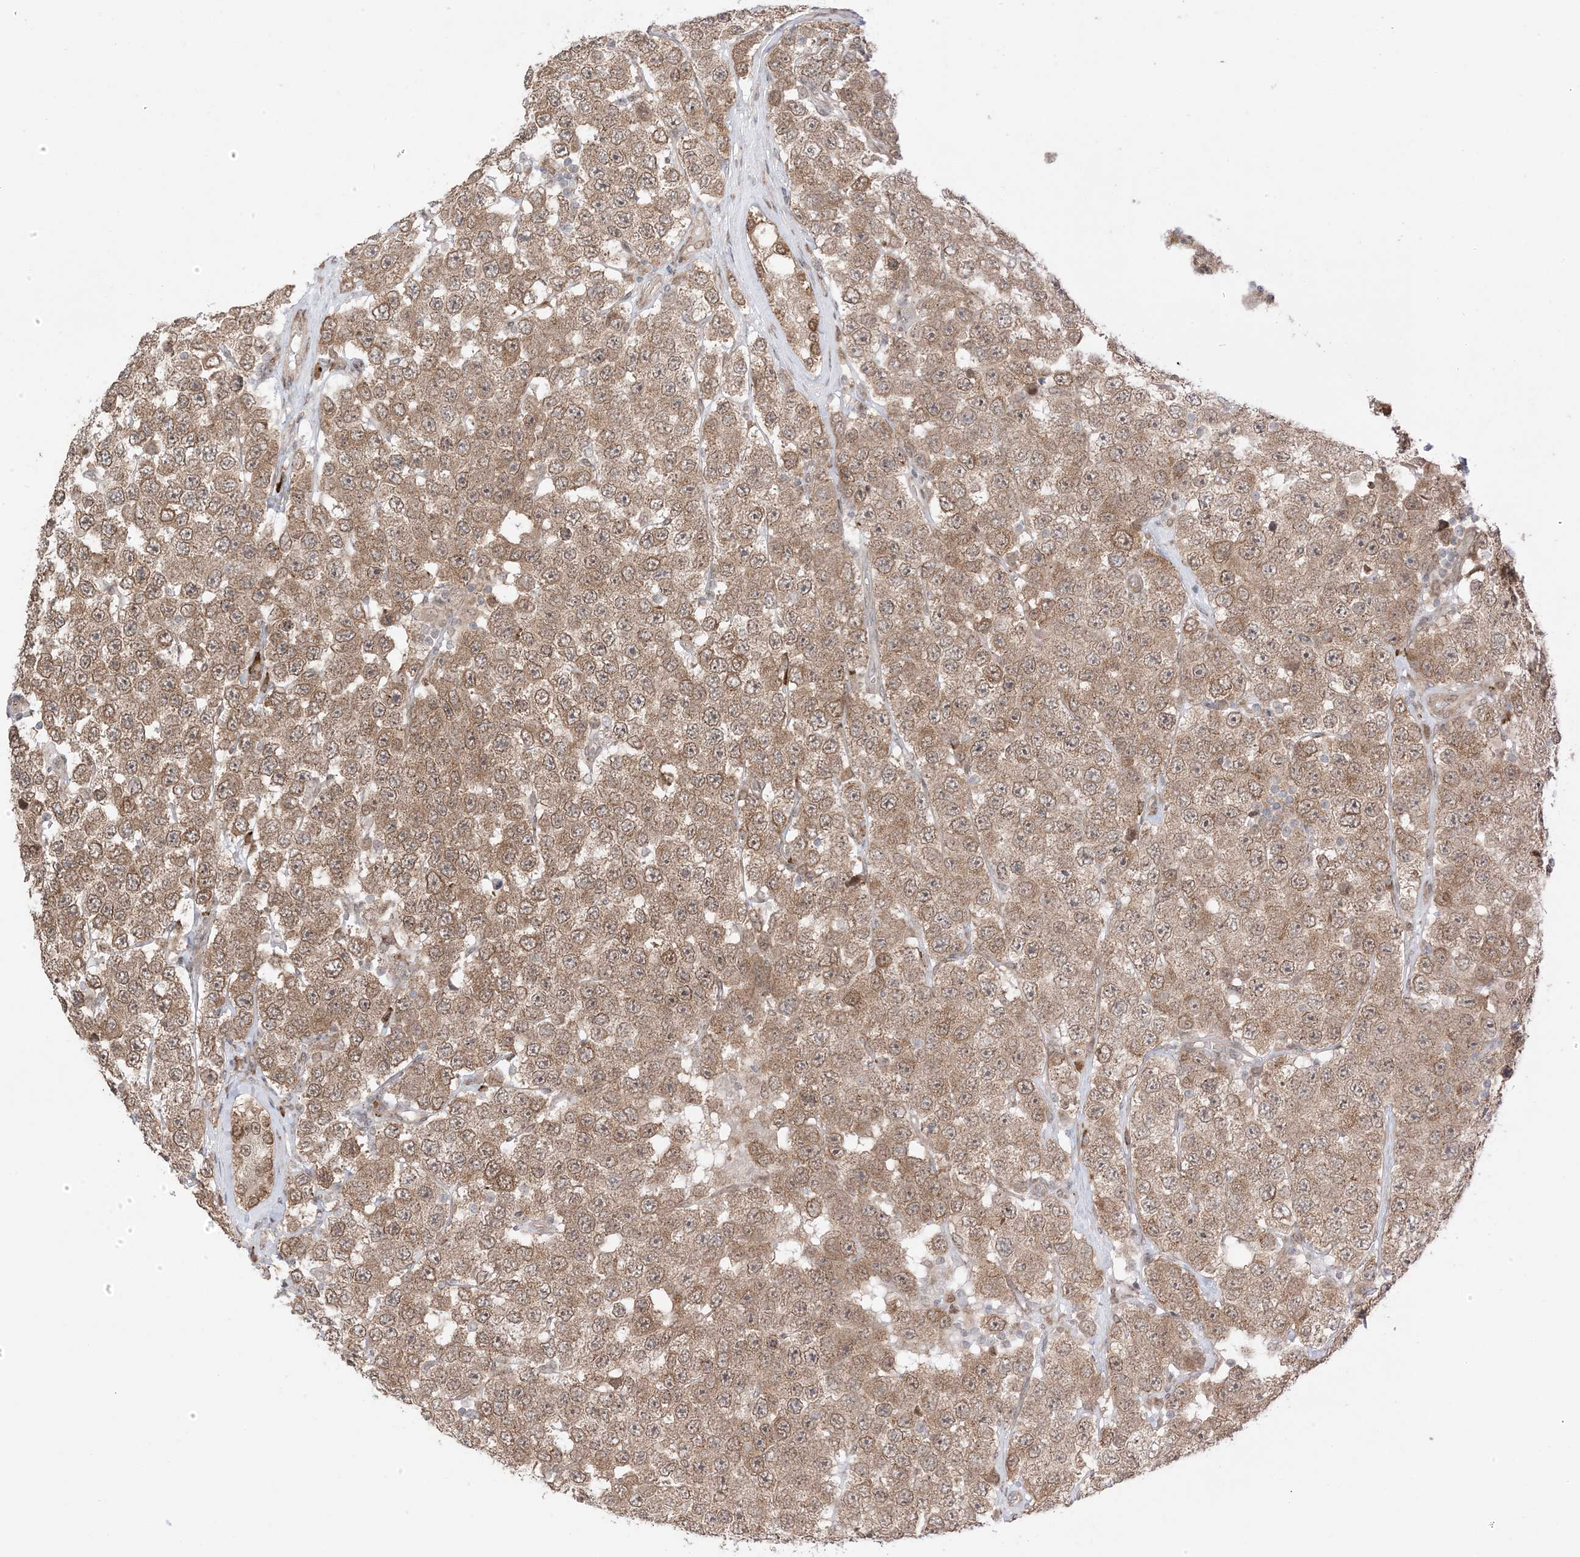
{"staining": {"intensity": "moderate", "quantity": ">75%", "location": "cytoplasmic/membranous,nuclear"}, "tissue": "testis cancer", "cell_type": "Tumor cells", "image_type": "cancer", "snomed": [{"axis": "morphology", "description": "Seminoma, NOS"}, {"axis": "topography", "description": "Testis"}], "caption": "This micrograph shows seminoma (testis) stained with immunohistochemistry (IHC) to label a protein in brown. The cytoplasmic/membranous and nuclear of tumor cells show moderate positivity for the protein. Nuclei are counter-stained blue.", "gene": "UBE2E2", "patient": {"sex": "male", "age": 28}}